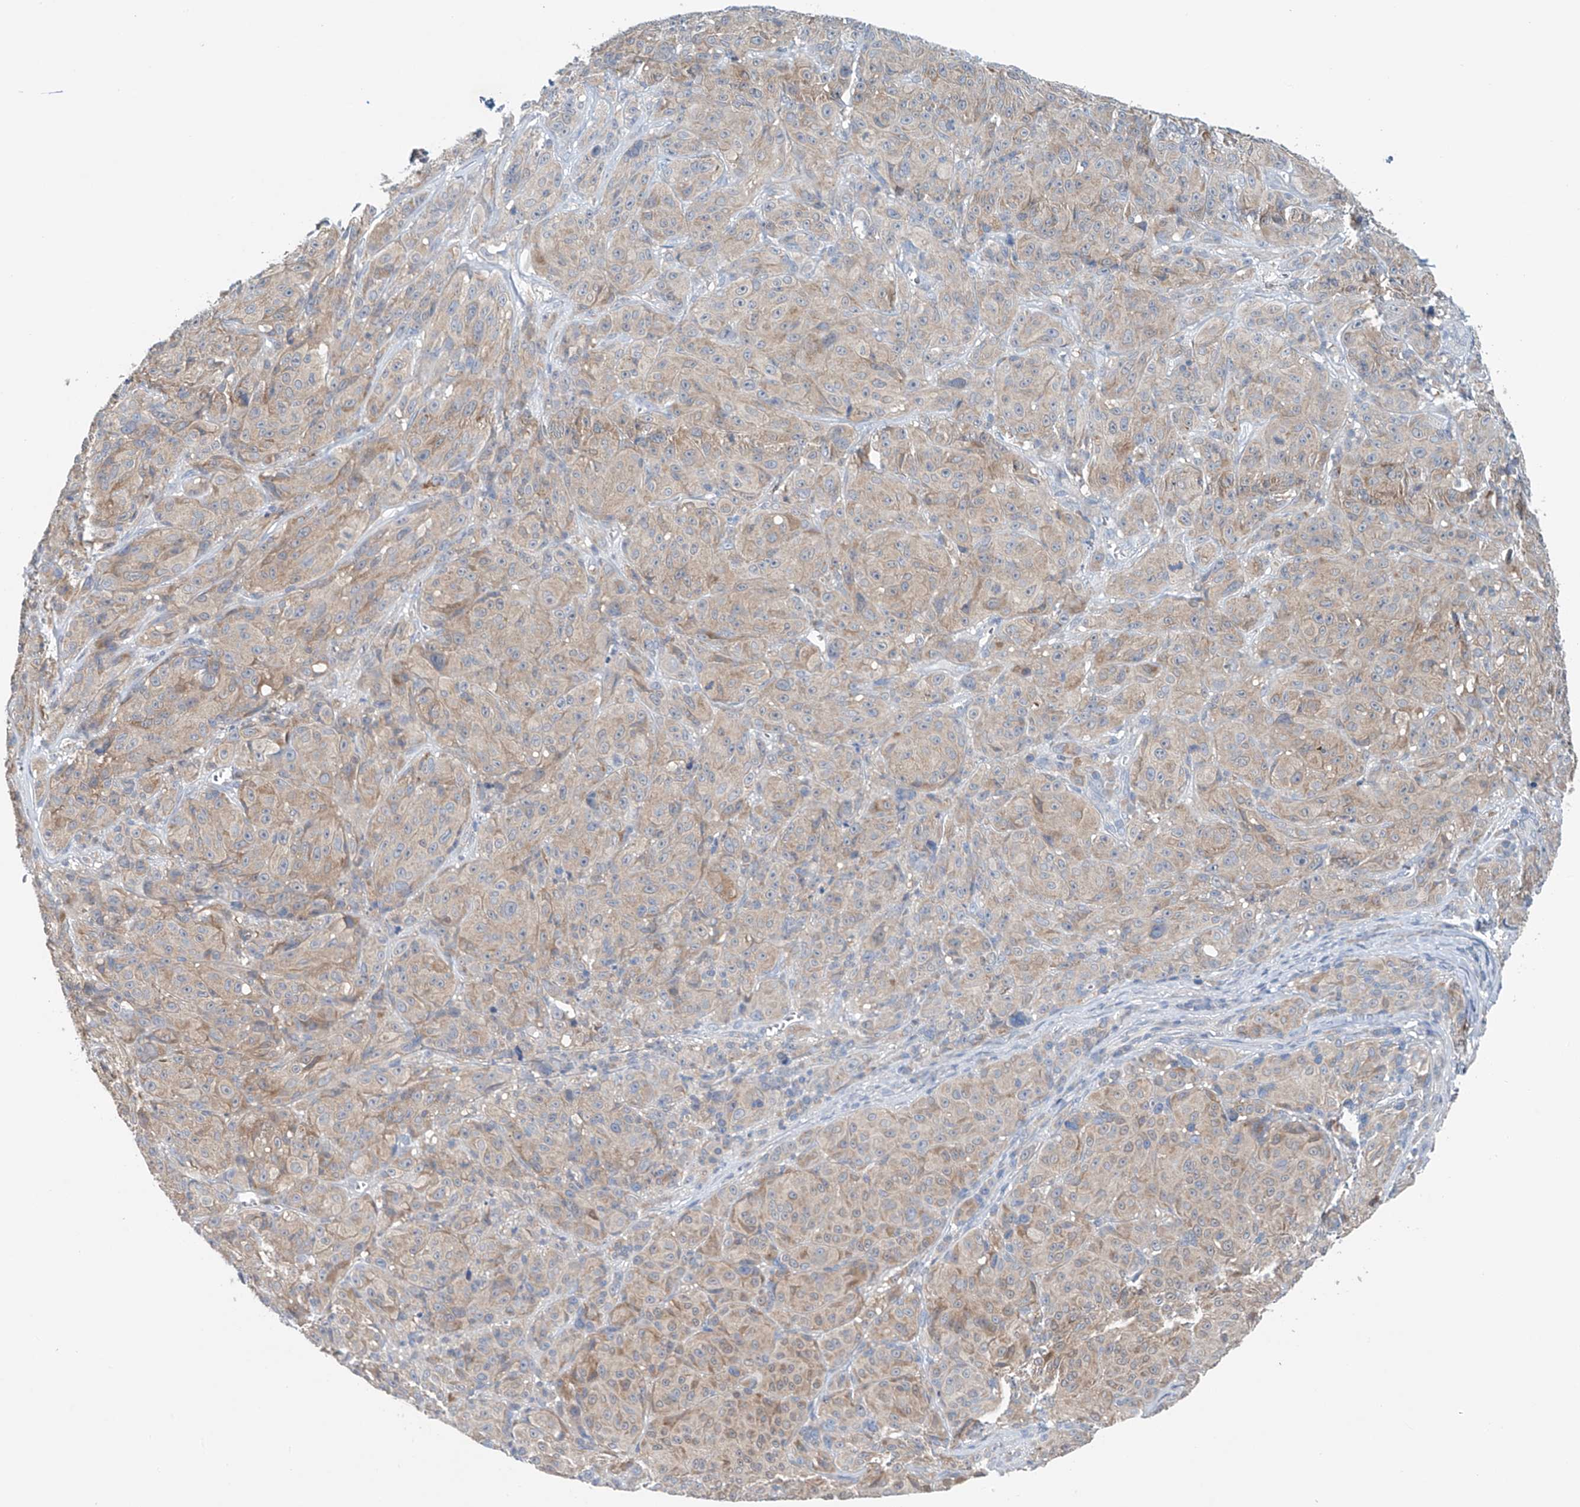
{"staining": {"intensity": "weak", "quantity": "<25%", "location": "cytoplasmic/membranous"}, "tissue": "melanoma", "cell_type": "Tumor cells", "image_type": "cancer", "snomed": [{"axis": "morphology", "description": "Malignant melanoma, NOS"}, {"axis": "topography", "description": "Skin"}], "caption": "This is an IHC micrograph of melanoma. There is no staining in tumor cells.", "gene": "GPC4", "patient": {"sex": "male", "age": 73}}